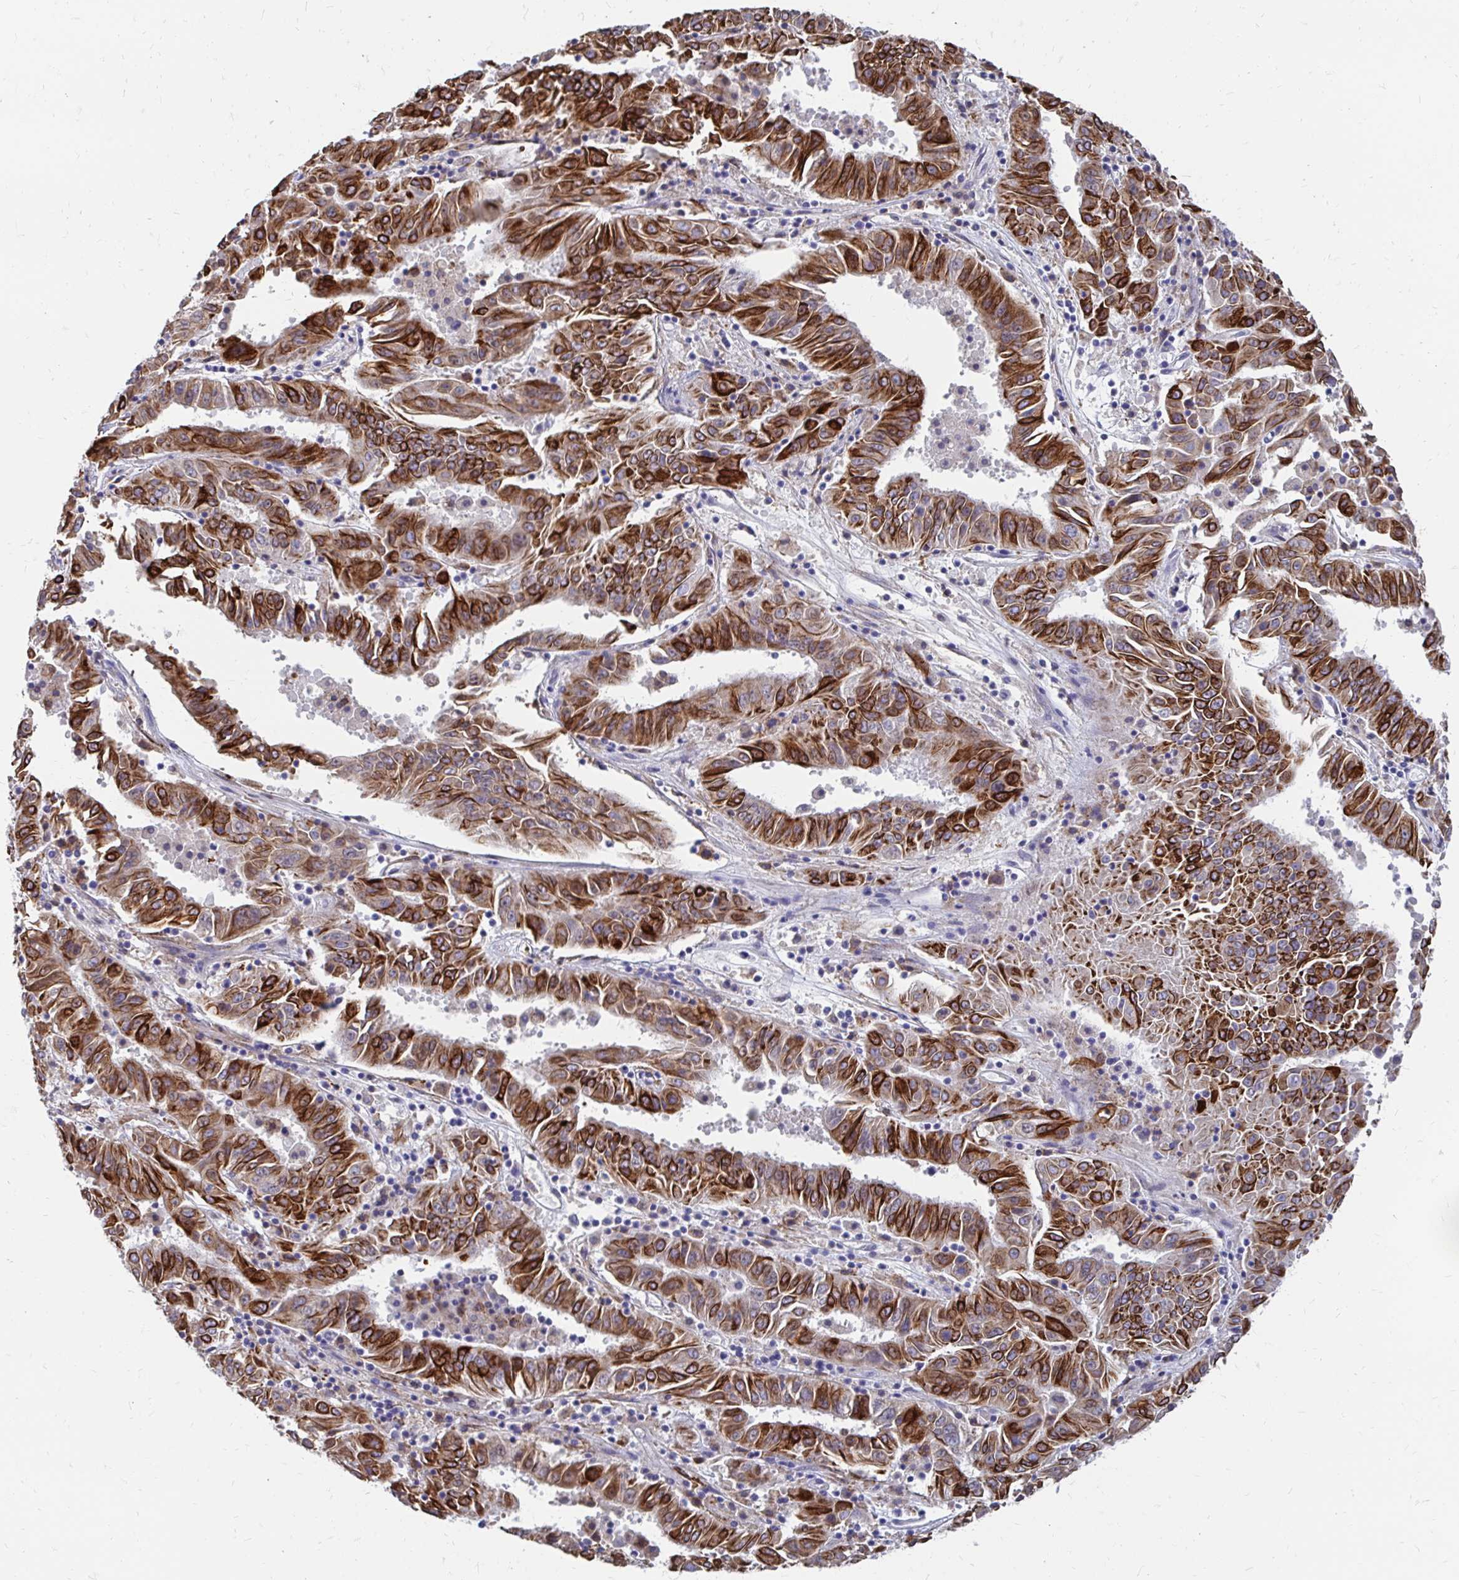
{"staining": {"intensity": "strong", "quantity": "25%-75%", "location": "cytoplasmic/membranous"}, "tissue": "pancreatic cancer", "cell_type": "Tumor cells", "image_type": "cancer", "snomed": [{"axis": "morphology", "description": "Adenocarcinoma, NOS"}, {"axis": "topography", "description": "Pancreas"}], "caption": "Immunohistochemical staining of human pancreatic cancer demonstrates high levels of strong cytoplasmic/membranous staining in about 25%-75% of tumor cells.", "gene": "CDKL1", "patient": {"sex": "male", "age": 63}}